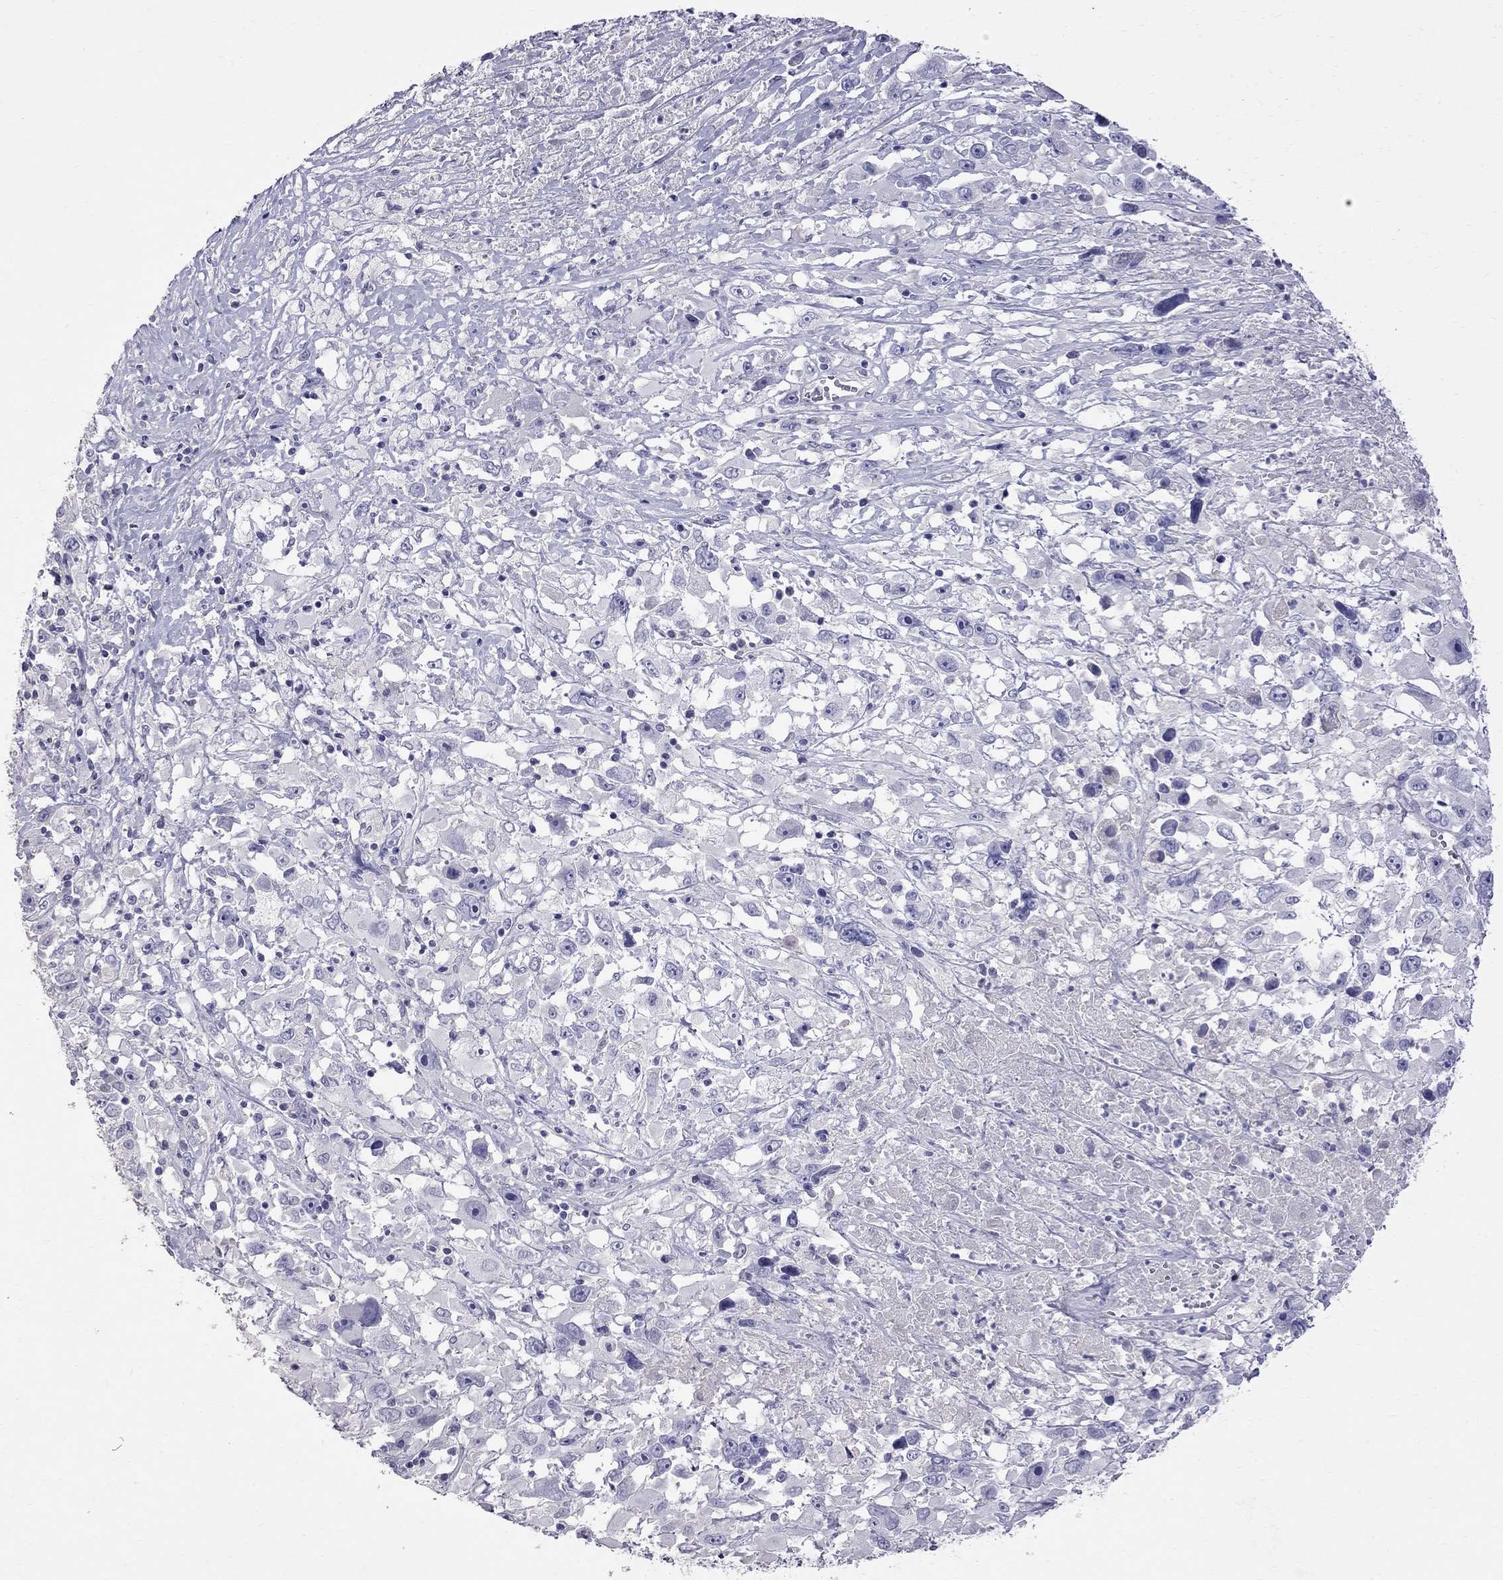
{"staining": {"intensity": "negative", "quantity": "none", "location": "none"}, "tissue": "melanoma", "cell_type": "Tumor cells", "image_type": "cancer", "snomed": [{"axis": "morphology", "description": "Malignant melanoma, Metastatic site"}, {"axis": "topography", "description": "Soft tissue"}], "caption": "Human malignant melanoma (metastatic site) stained for a protein using immunohistochemistry reveals no staining in tumor cells.", "gene": "CFAP91", "patient": {"sex": "male", "age": 50}}